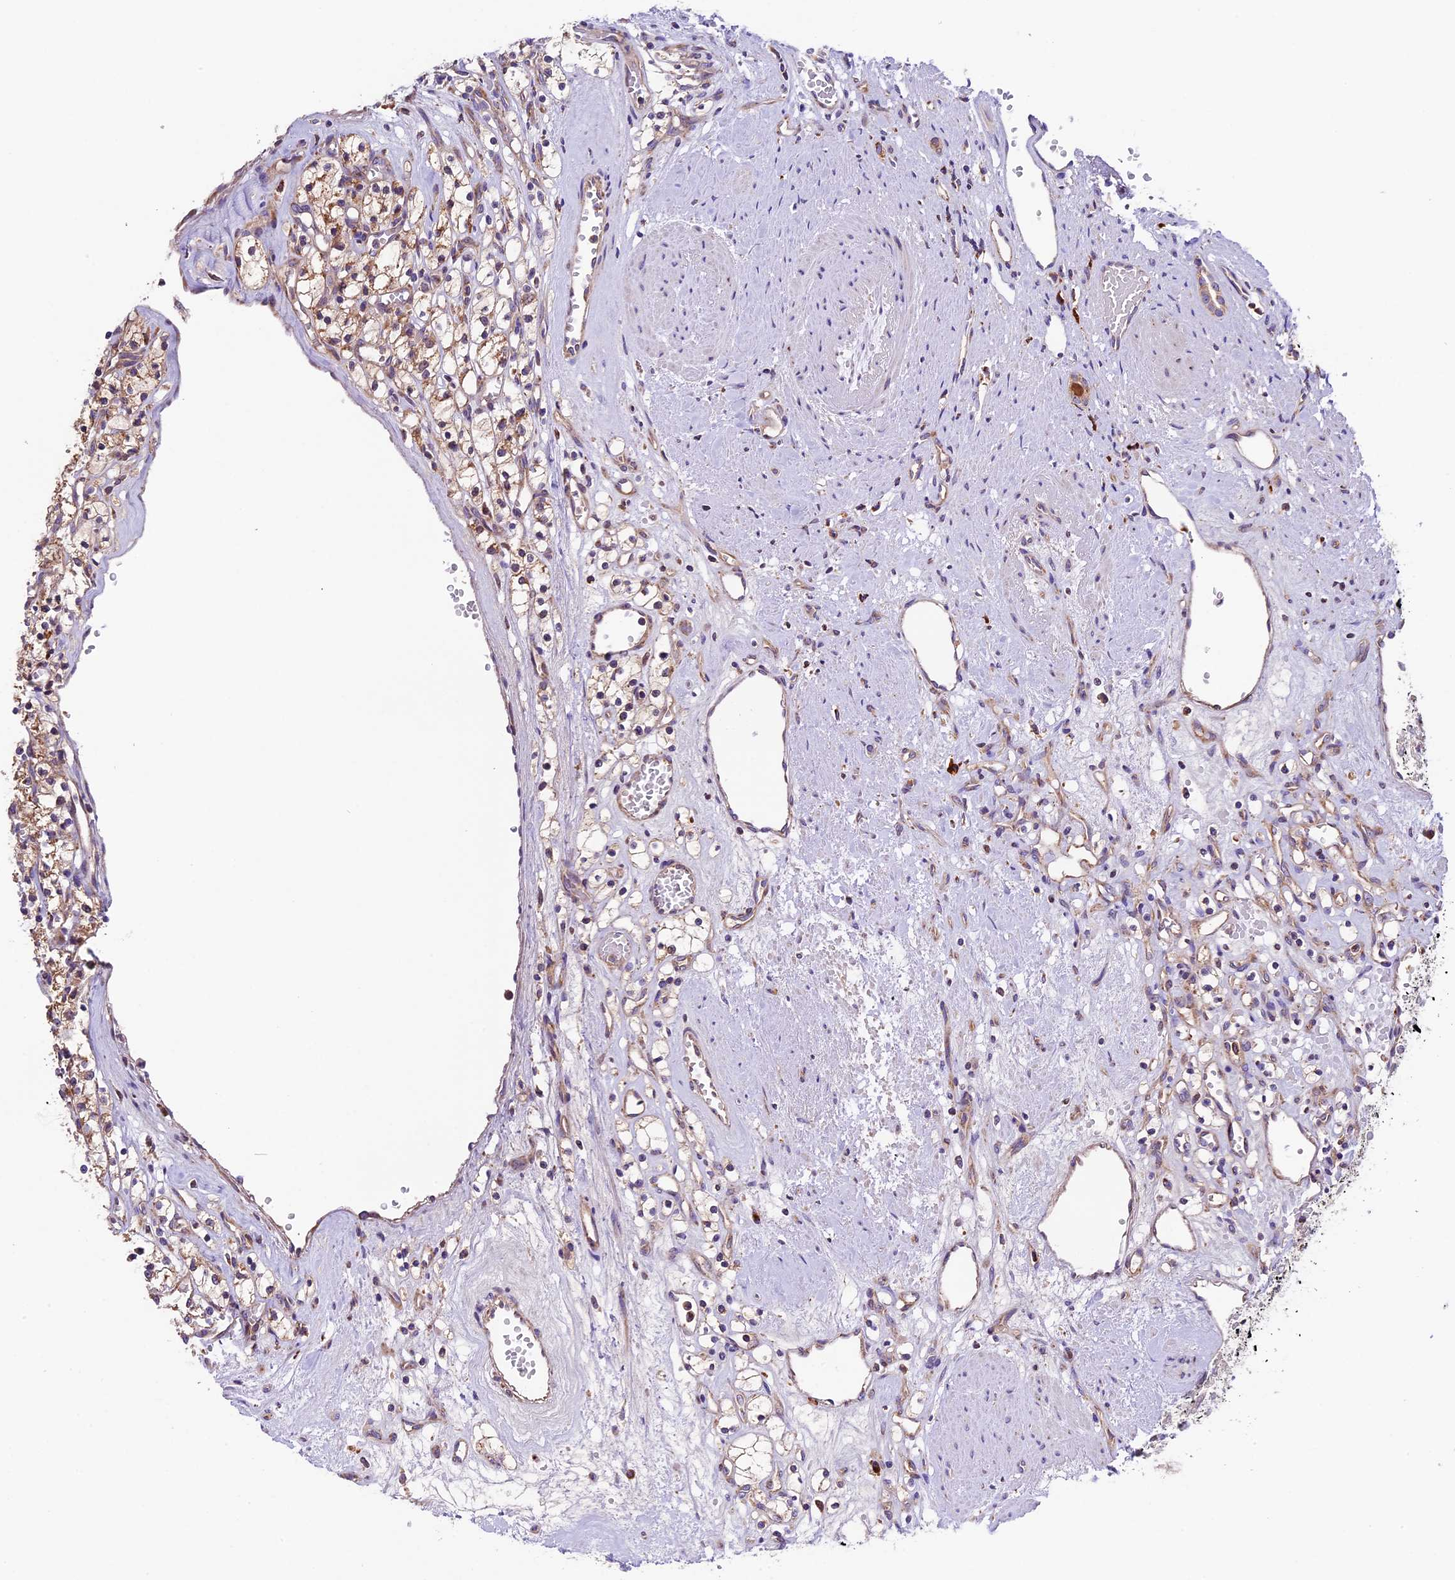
{"staining": {"intensity": "moderate", "quantity": ">75%", "location": "cytoplasmic/membranous"}, "tissue": "renal cancer", "cell_type": "Tumor cells", "image_type": "cancer", "snomed": [{"axis": "morphology", "description": "Adenocarcinoma, NOS"}, {"axis": "topography", "description": "Kidney"}], "caption": "This micrograph reveals renal cancer (adenocarcinoma) stained with immunohistochemistry (IHC) to label a protein in brown. The cytoplasmic/membranous of tumor cells show moderate positivity for the protein. Nuclei are counter-stained blue.", "gene": "METTL22", "patient": {"sex": "female", "age": 59}}